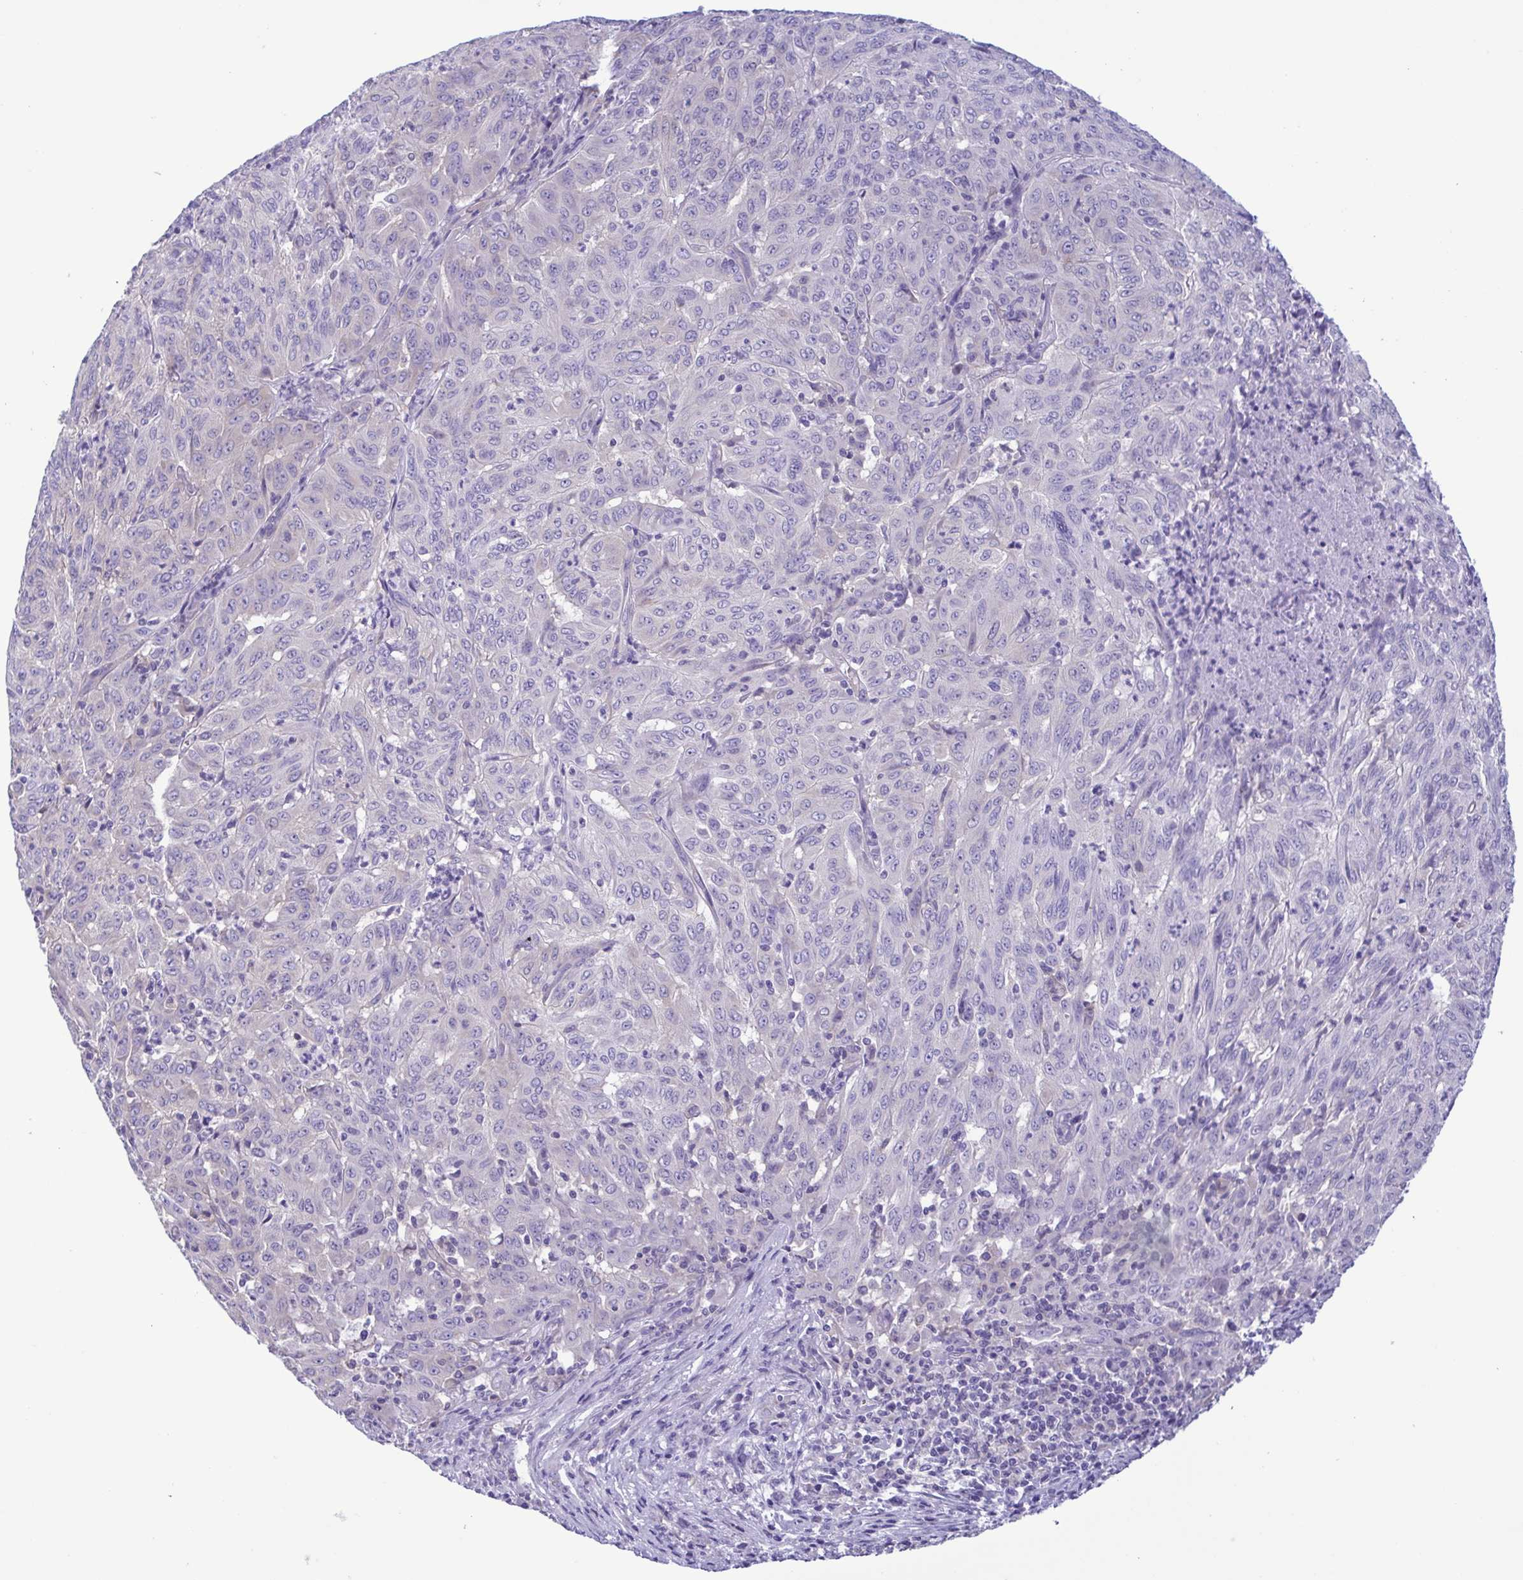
{"staining": {"intensity": "negative", "quantity": "none", "location": "none"}, "tissue": "pancreatic cancer", "cell_type": "Tumor cells", "image_type": "cancer", "snomed": [{"axis": "morphology", "description": "Adenocarcinoma, NOS"}, {"axis": "topography", "description": "Pancreas"}], "caption": "Tumor cells are negative for brown protein staining in pancreatic cancer. (Immunohistochemistry, brightfield microscopy, high magnification).", "gene": "TNNI3", "patient": {"sex": "male", "age": 63}}